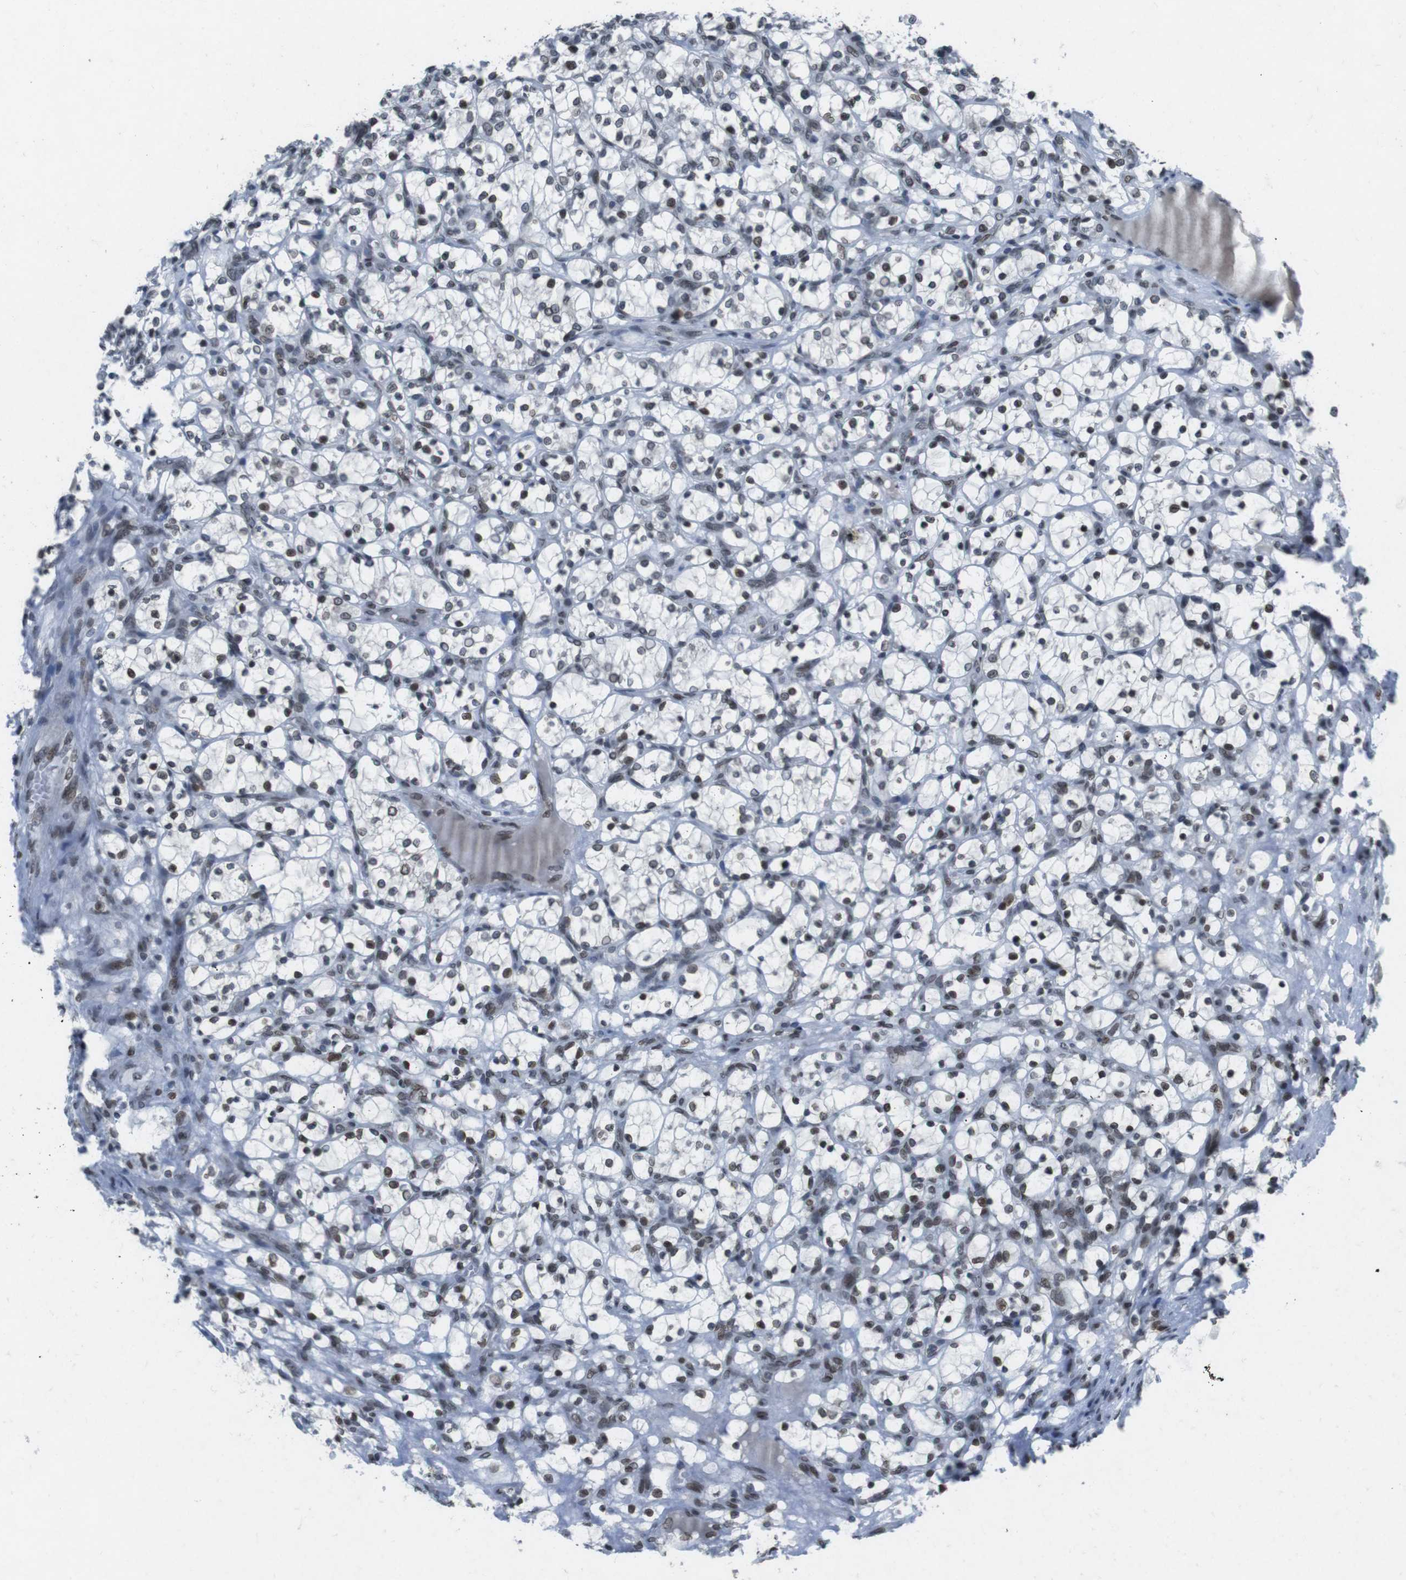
{"staining": {"intensity": "moderate", "quantity": ">75%", "location": "nuclear"}, "tissue": "renal cancer", "cell_type": "Tumor cells", "image_type": "cancer", "snomed": [{"axis": "morphology", "description": "Adenocarcinoma, NOS"}, {"axis": "topography", "description": "Kidney"}], "caption": "Protein staining shows moderate nuclear positivity in about >75% of tumor cells in renal cancer (adenocarcinoma).", "gene": "MAD1L1", "patient": {"sex": "female", "age": 69}}